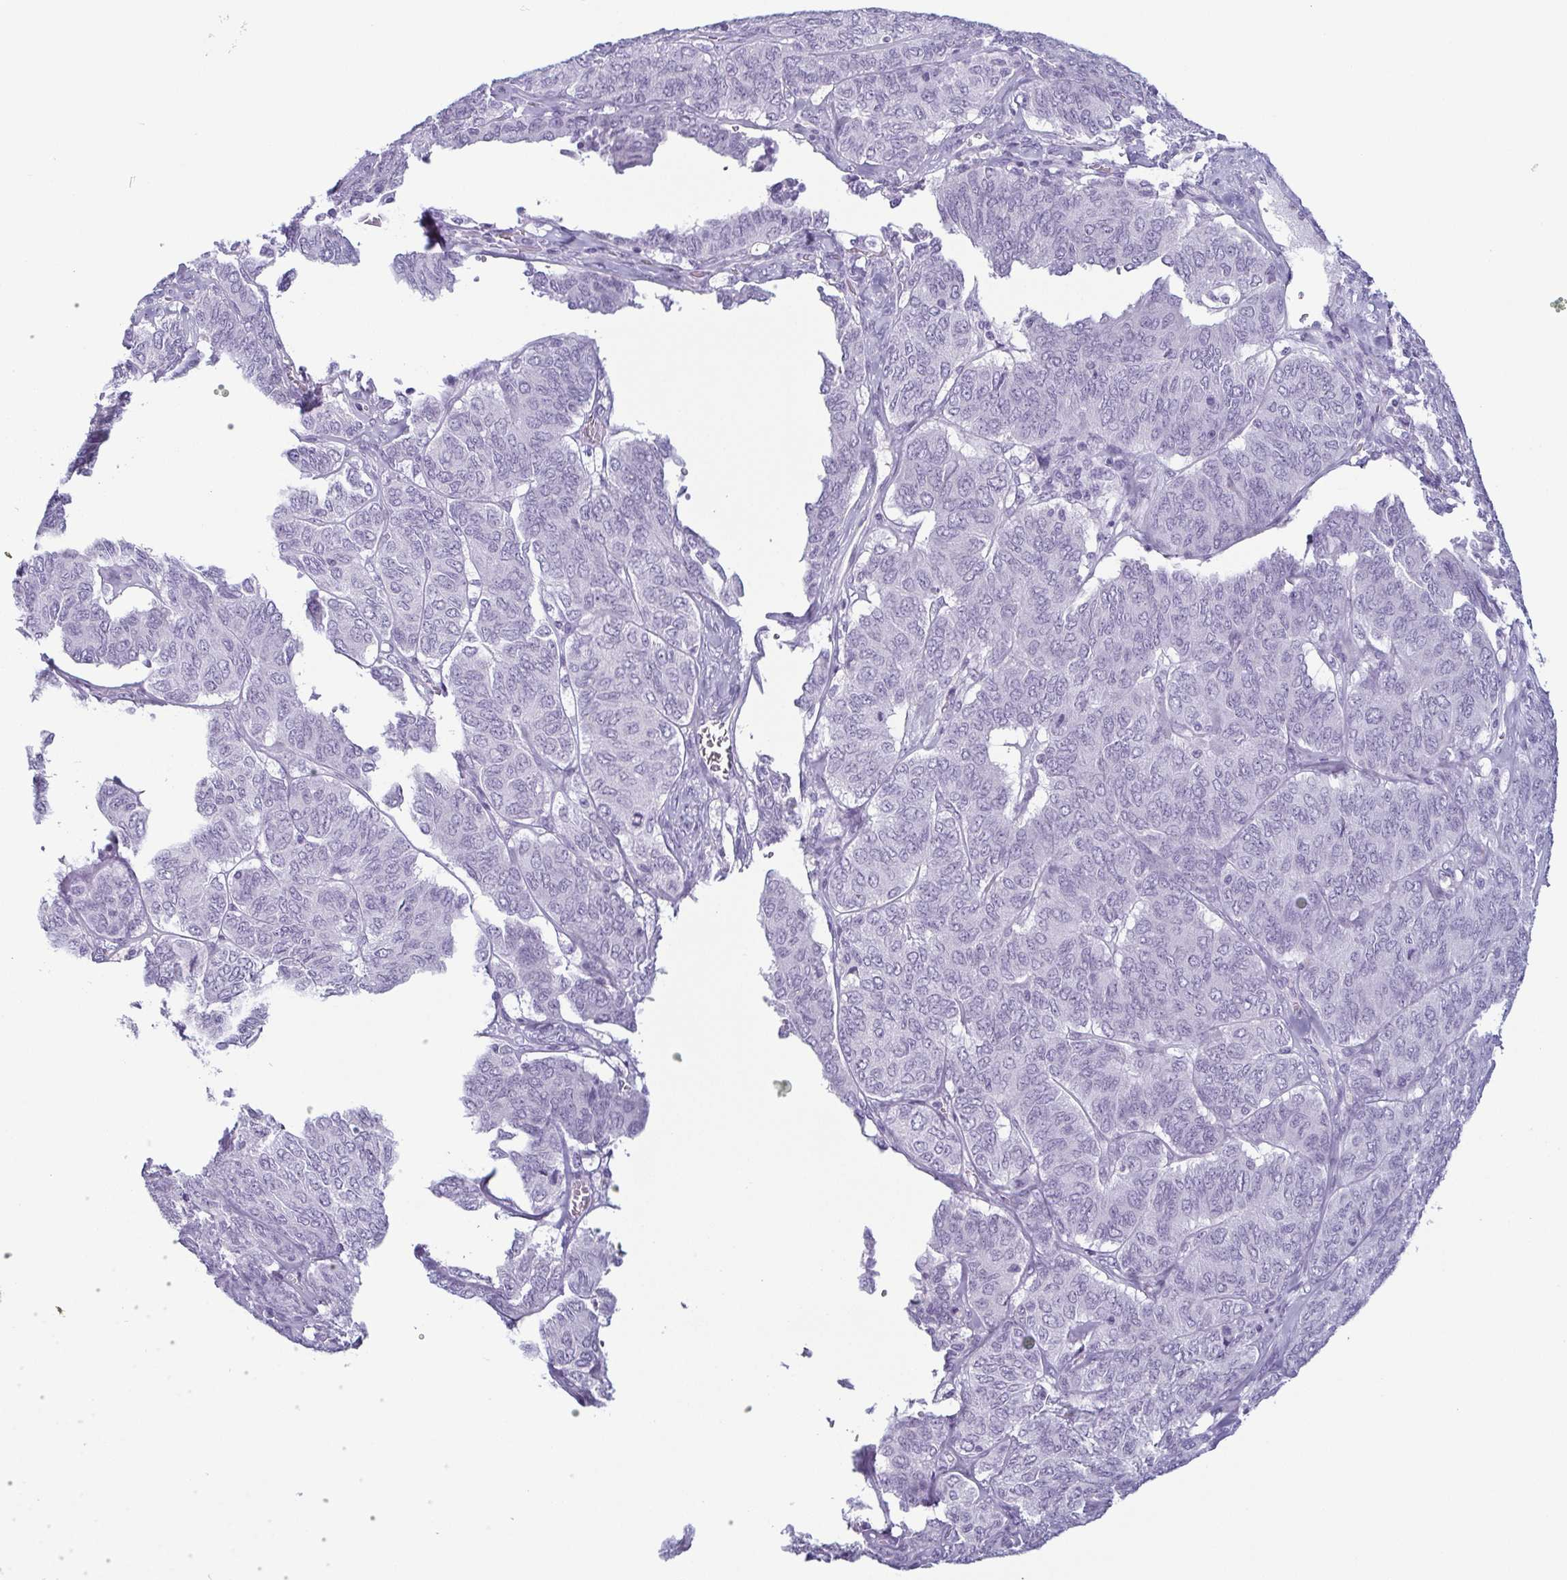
{"staining": {"intensity": "negative", "quantity": "none", "location": "none"}, "tissue": "ovarian cancer", "cell_type": "Tumor cells", "image_type": "cancer", "snomed": [{"axis": "morphology", "description": "Carcinoma, endometroid"}, {"axis": "topography", "description": "Ovary"}], "caption": "This image is of ovarian endometroid carcinoma stained with immunohistochemistry to label a protein in brown with the nuclei are counter-stained blue. There is no expression in tumor cells.", "gene": "KRT78", "patient": {"sex": "female", "age": 80}}